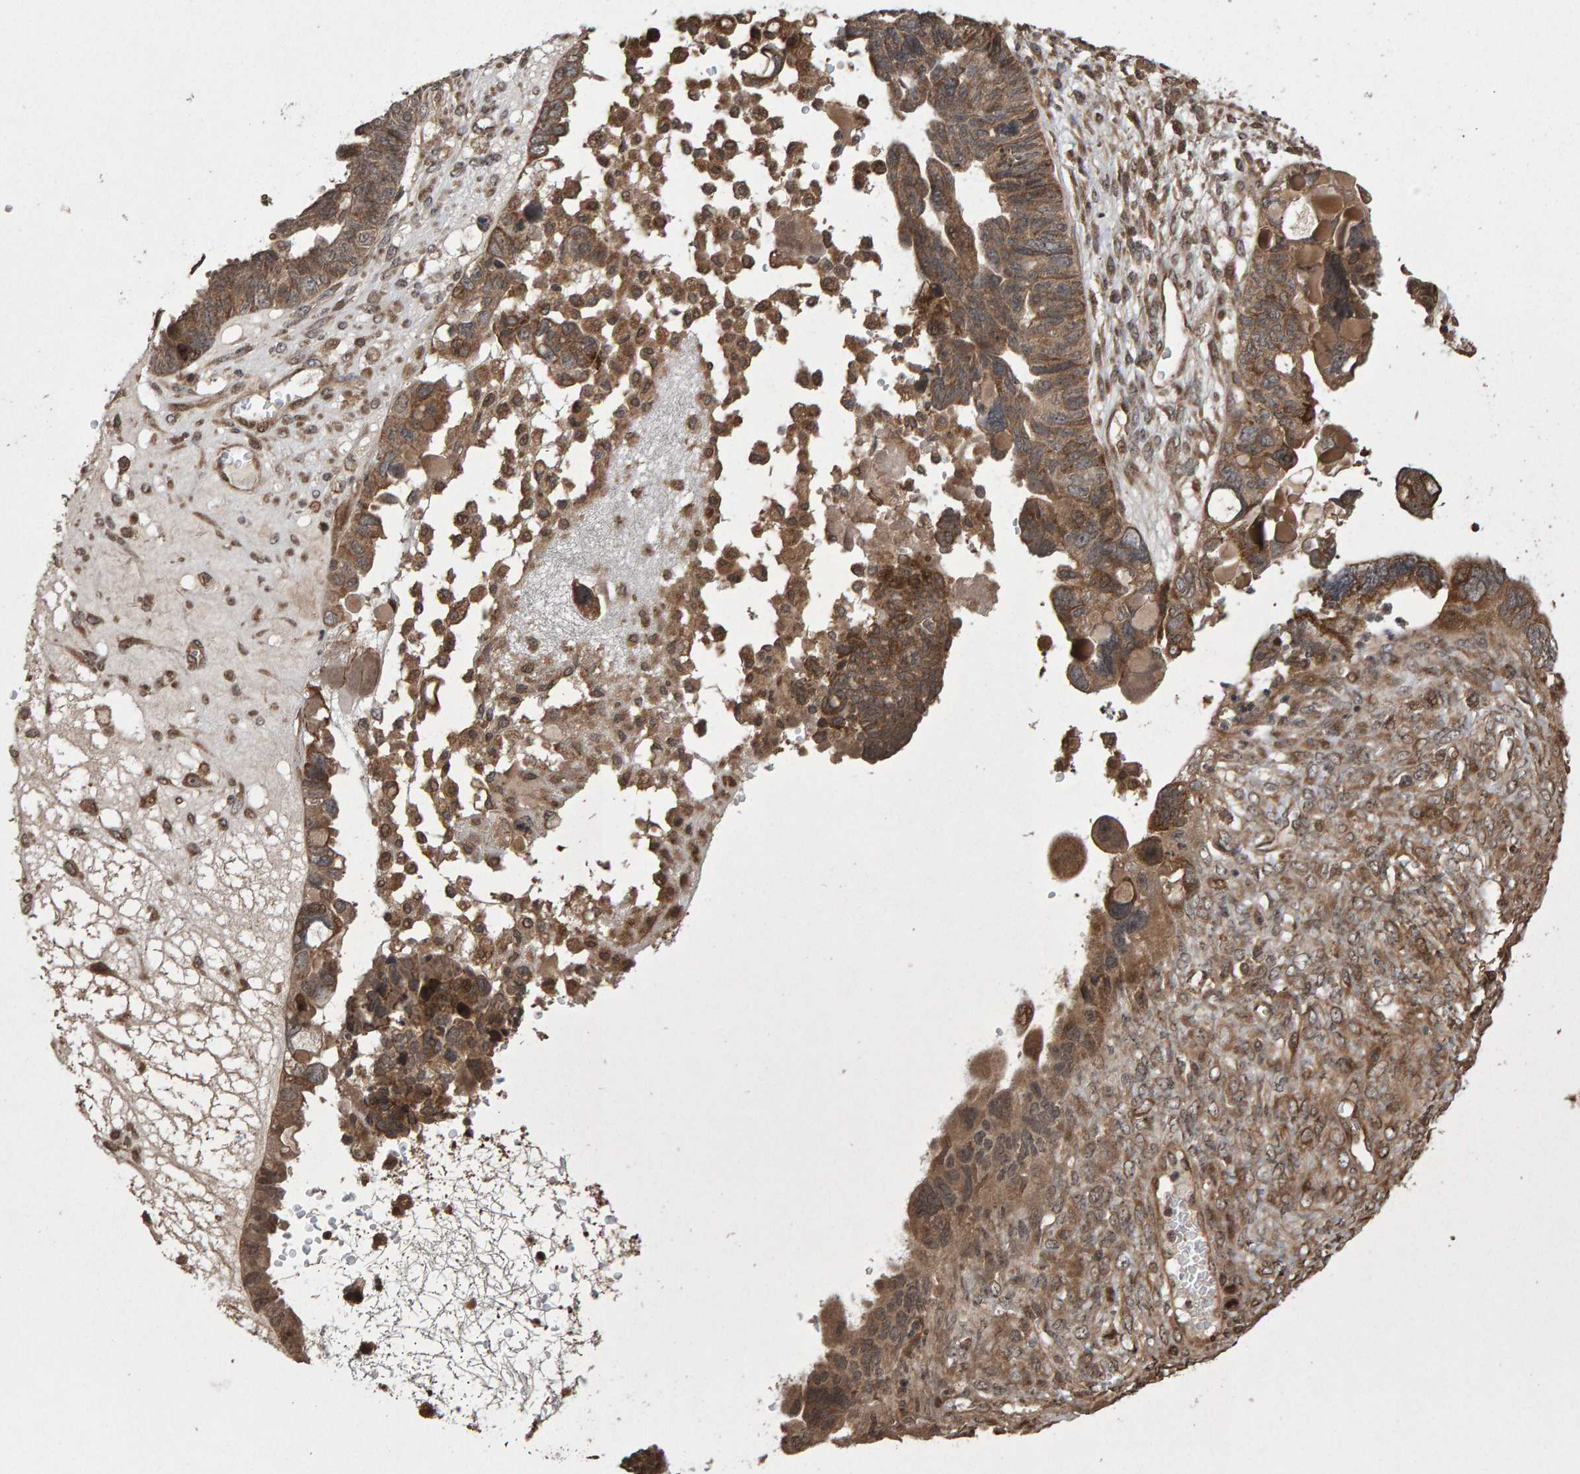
{"staining": {"intensity": "moderate", "quantity": ">75%", "location": "cytoplasmic/membranous"}, "tissue": "ovarian cancer", "cell_type": "Tumor cells", "image_type": "cancer", "snomed": [{"axis": "morphology", "description": "Cystadenocarcinoma, serous, NOS"}, {"axis": "topography", "description": "Ovary"}], "caption": "Tumor cells display medium levels of moderate cytoplasmic/membranous expression in about >75% of cells in ovarian cancer.", "gene": "PECR", "patient": {"sex": "female", "age": 79}}